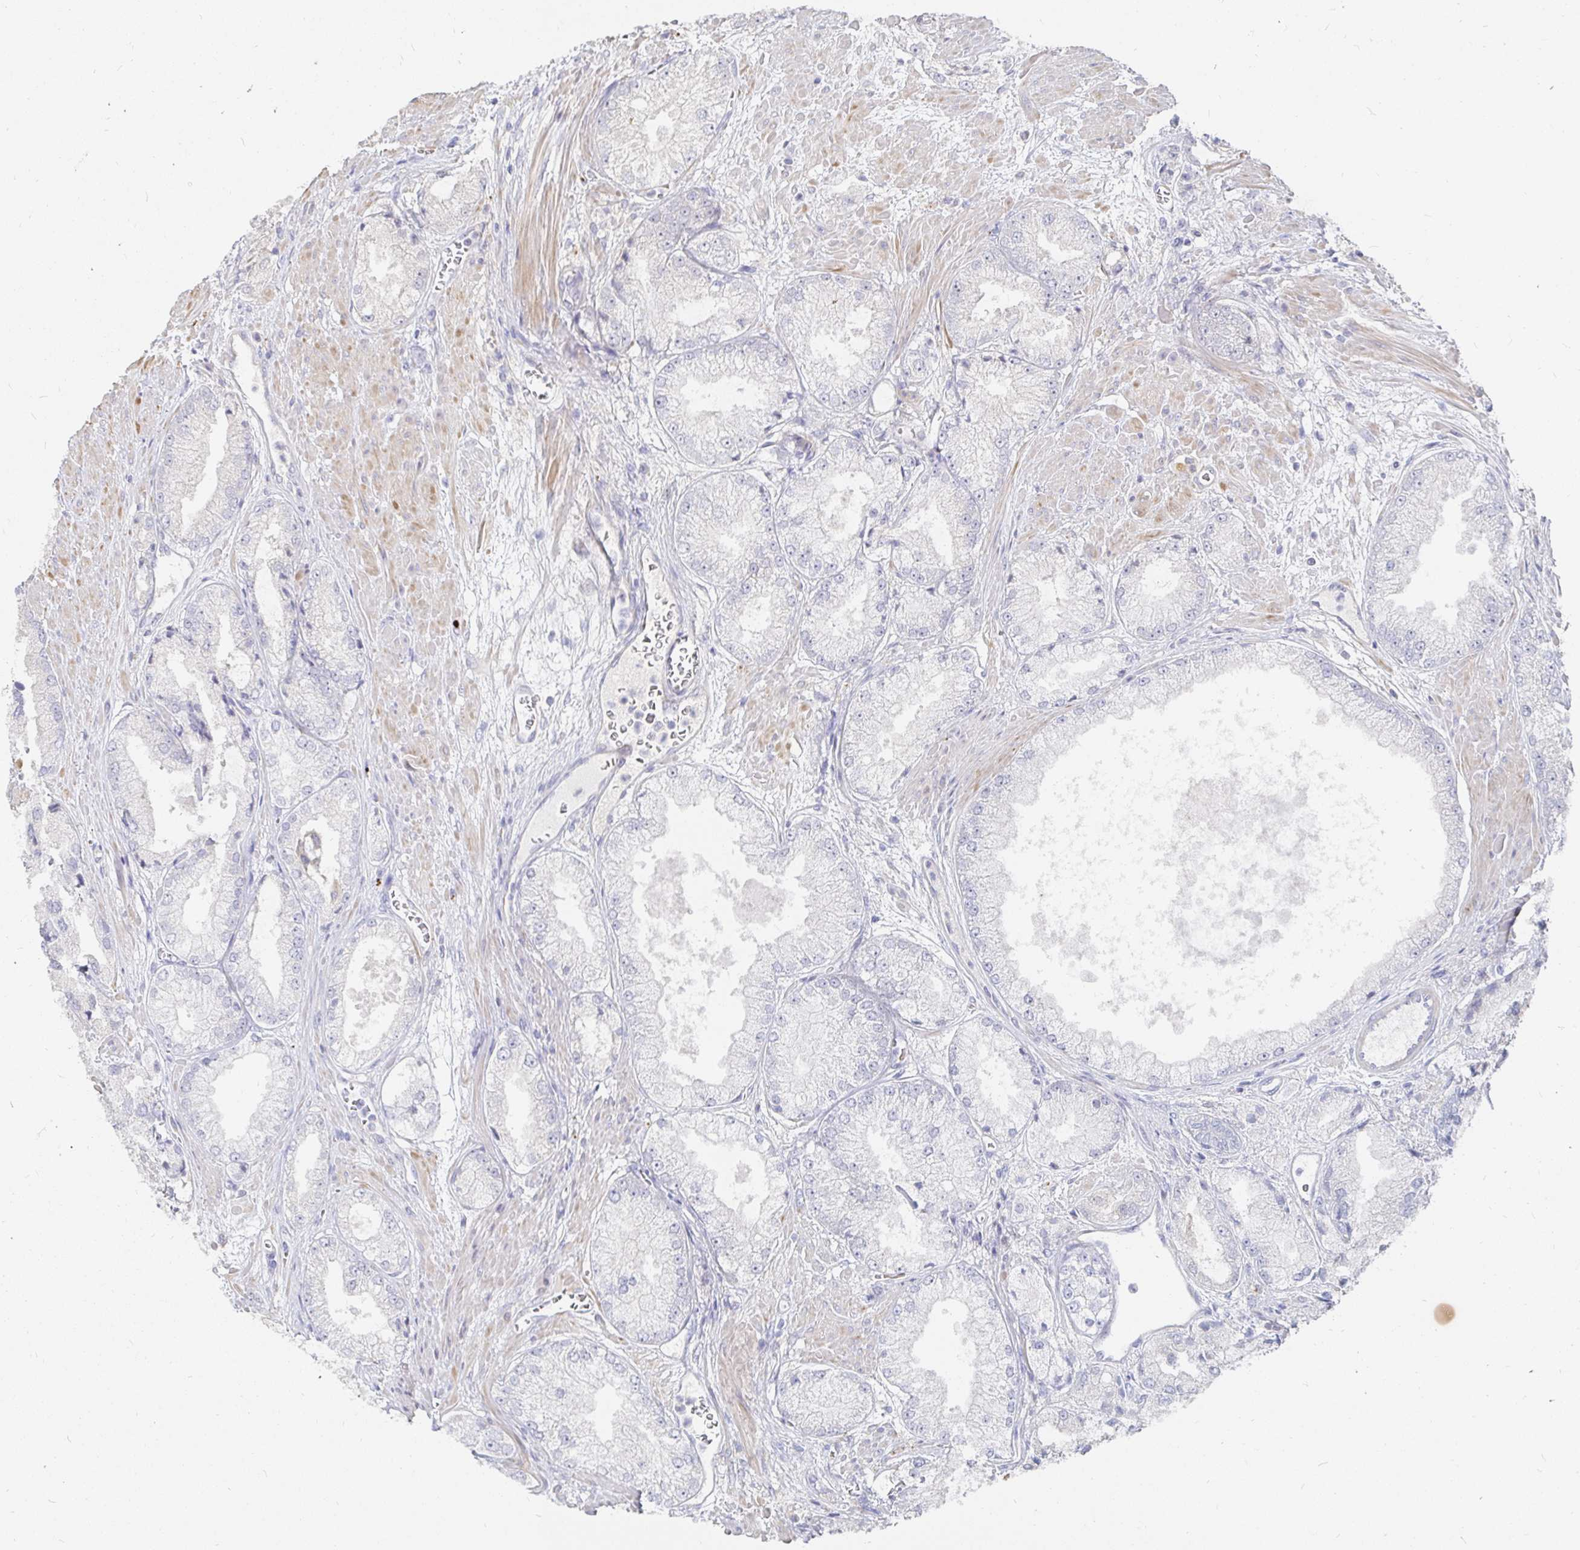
{"staining": {"intensity": "negative", "quantity": "none", "location": "none"}, "tissue": "prostate cancer", "cell_type": "Tumor cells", "image_type": "cancer", "snomed": [{"axis": "morphology", "description": "Adenocarcinoma, High grade"}, {"axis": "topography", "description": "Prostate"}], "caption": "Prostate cancer stained for a protein using immunohistochemistry demonstrates no staining tumor cells.", "gene": "KCTD19", "patient": {"sex": "male", "age": 68}}